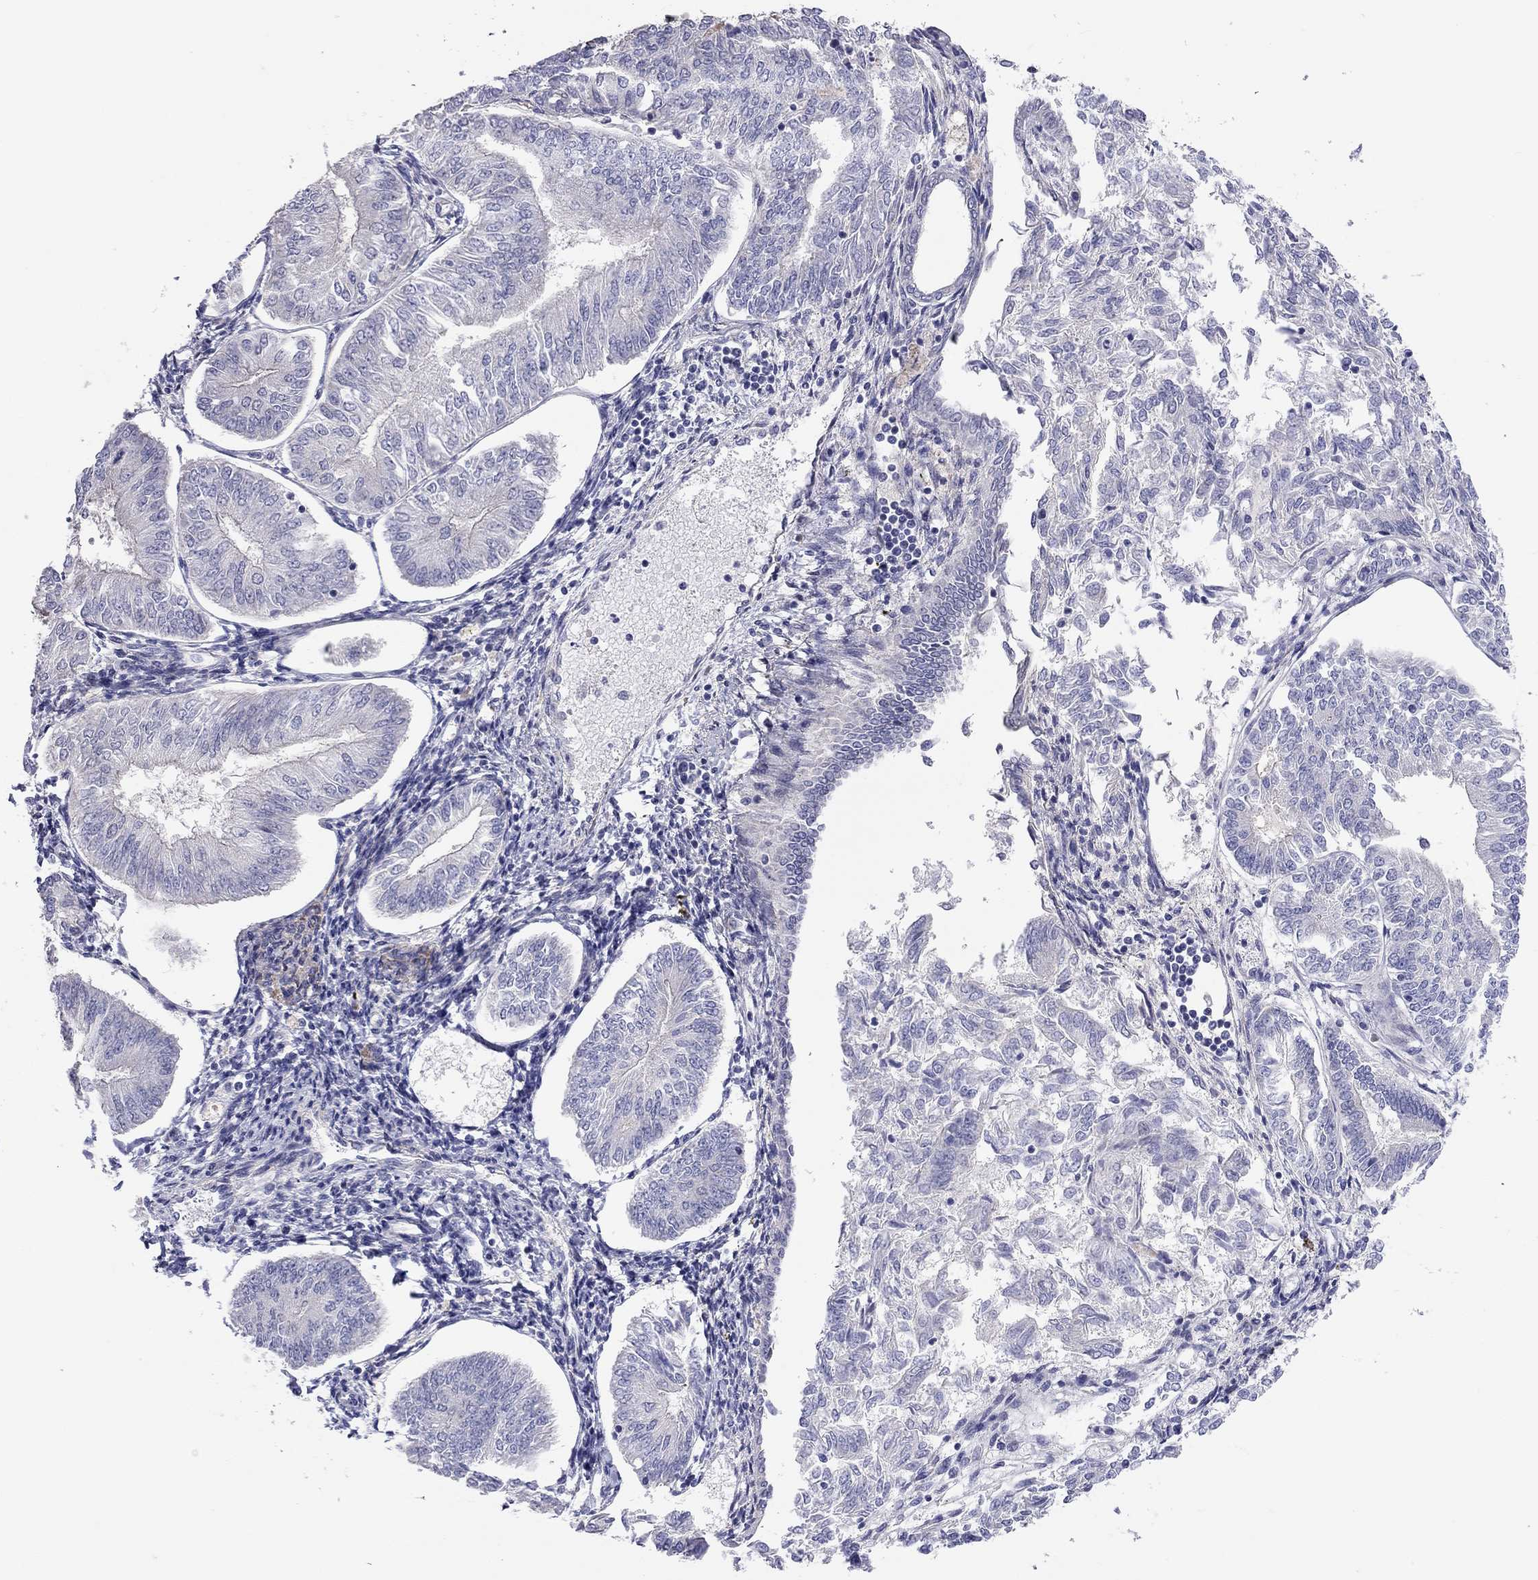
{"staining": {"intensity": "negative", "quantity": "none", "location": "none"}, "tissue": "endometrial cancer", "cell_type": "Tumor cells", "image_type": "cancer", "snomed": [{"axis": "morphology", "description": "Adenocarcinoma, NOS"}, {"axis": "topography", "description": "Endometrium"}], "caption": "Endometrial cancer stained for a protein using immunohistochemistry (IHC) reveals no staining tumor cells.", "gene": "SYTL2", "patient": {"sex": "female", "age": 58}}